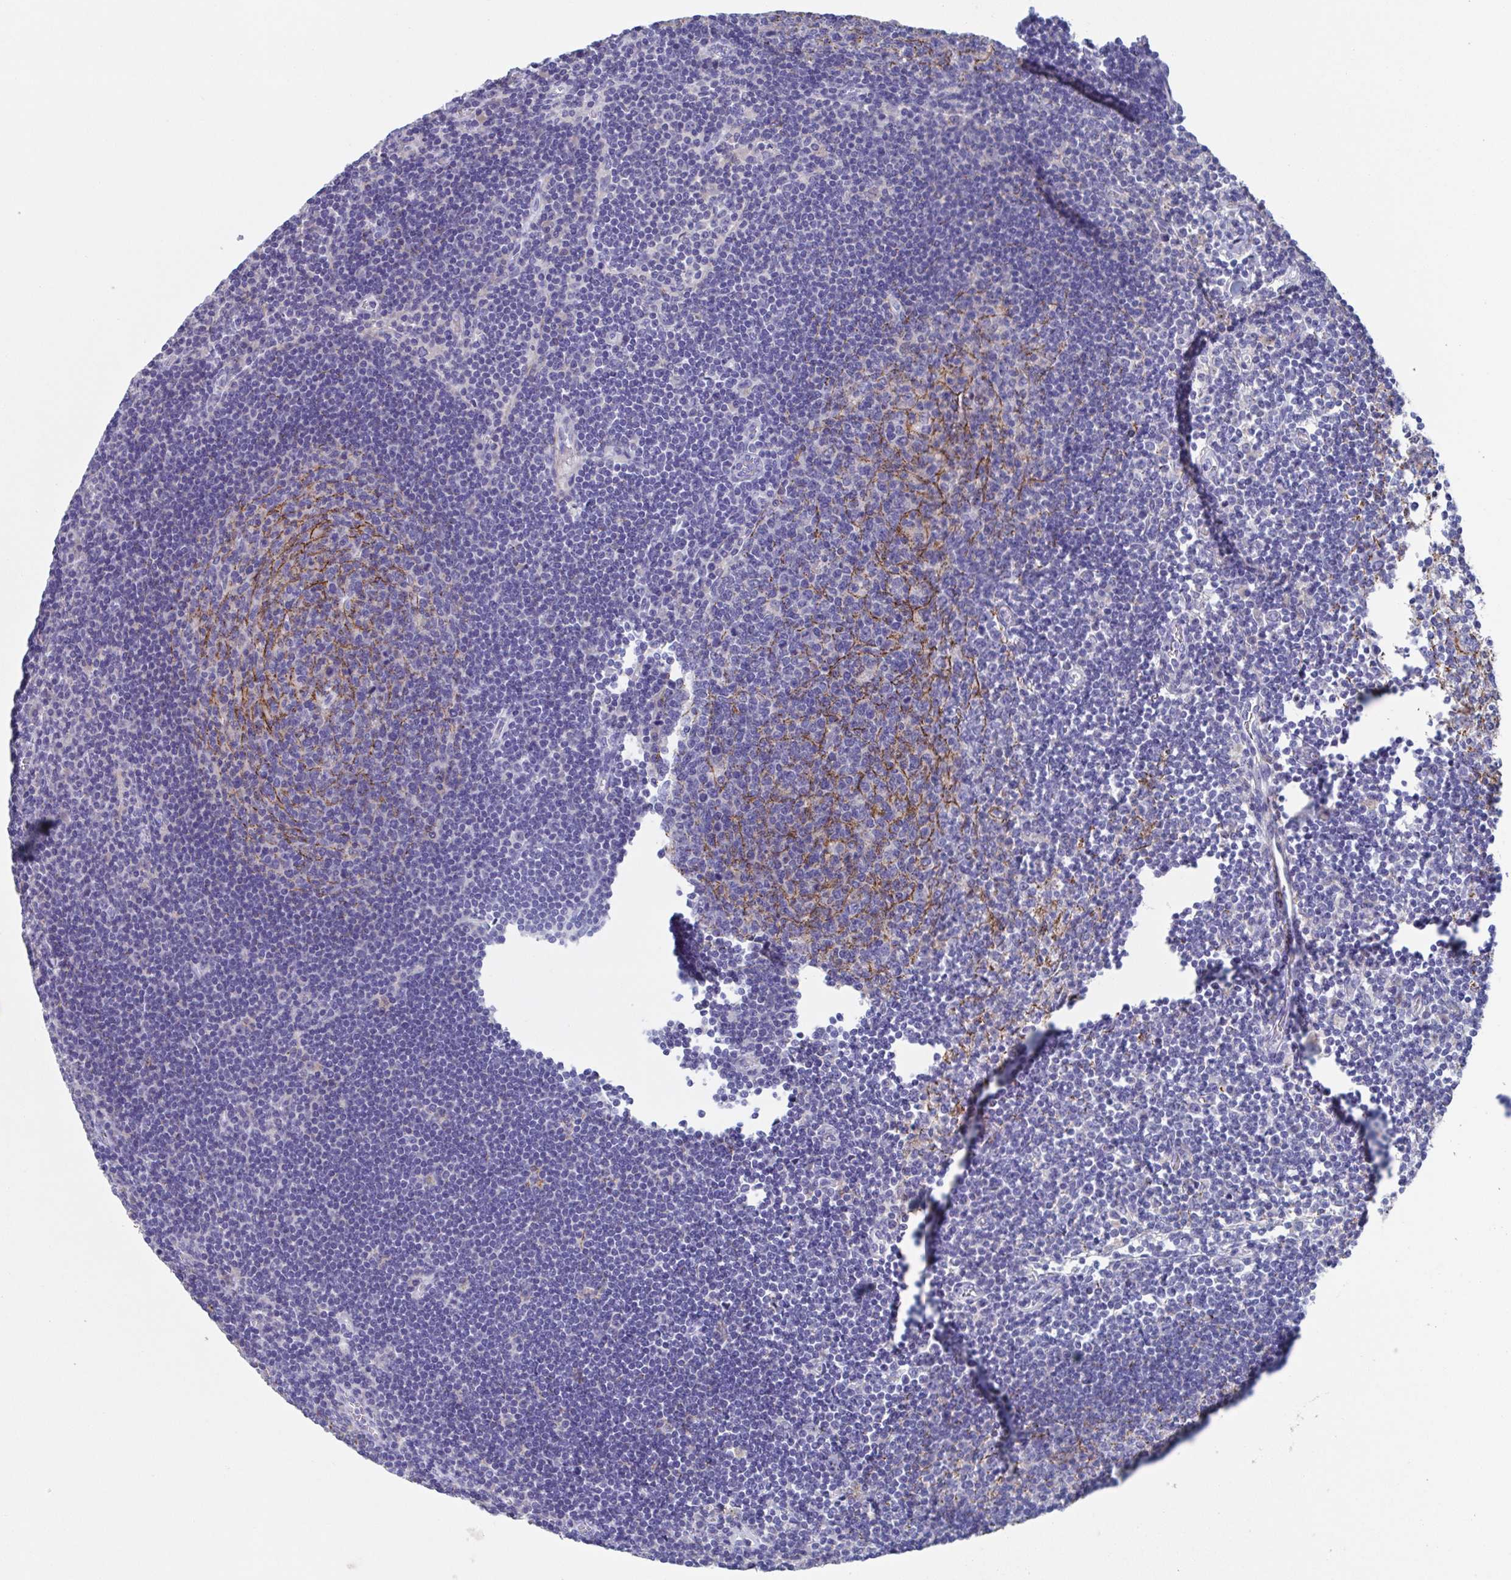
{"staining": {"intensity": "moderate", "quantity": "<25%", "location": "cytoplasmic/membranous"}, "tissue": "lymph node", "cell_type": "Germinal center cells", "image_type": "normal", "snomed": [{"axis": "morphology", "description": "Normal tissue, NOS"}, {"axis": "topography", "description": "Lymph node"}], "caption": "Germinal center cells display low levels of moderate cytoplasmic/membranous staining in about <25% of cells in unremarkable lymph node.", "gene": "CDH2", "patient": {"sex": "male", "age": 67}}